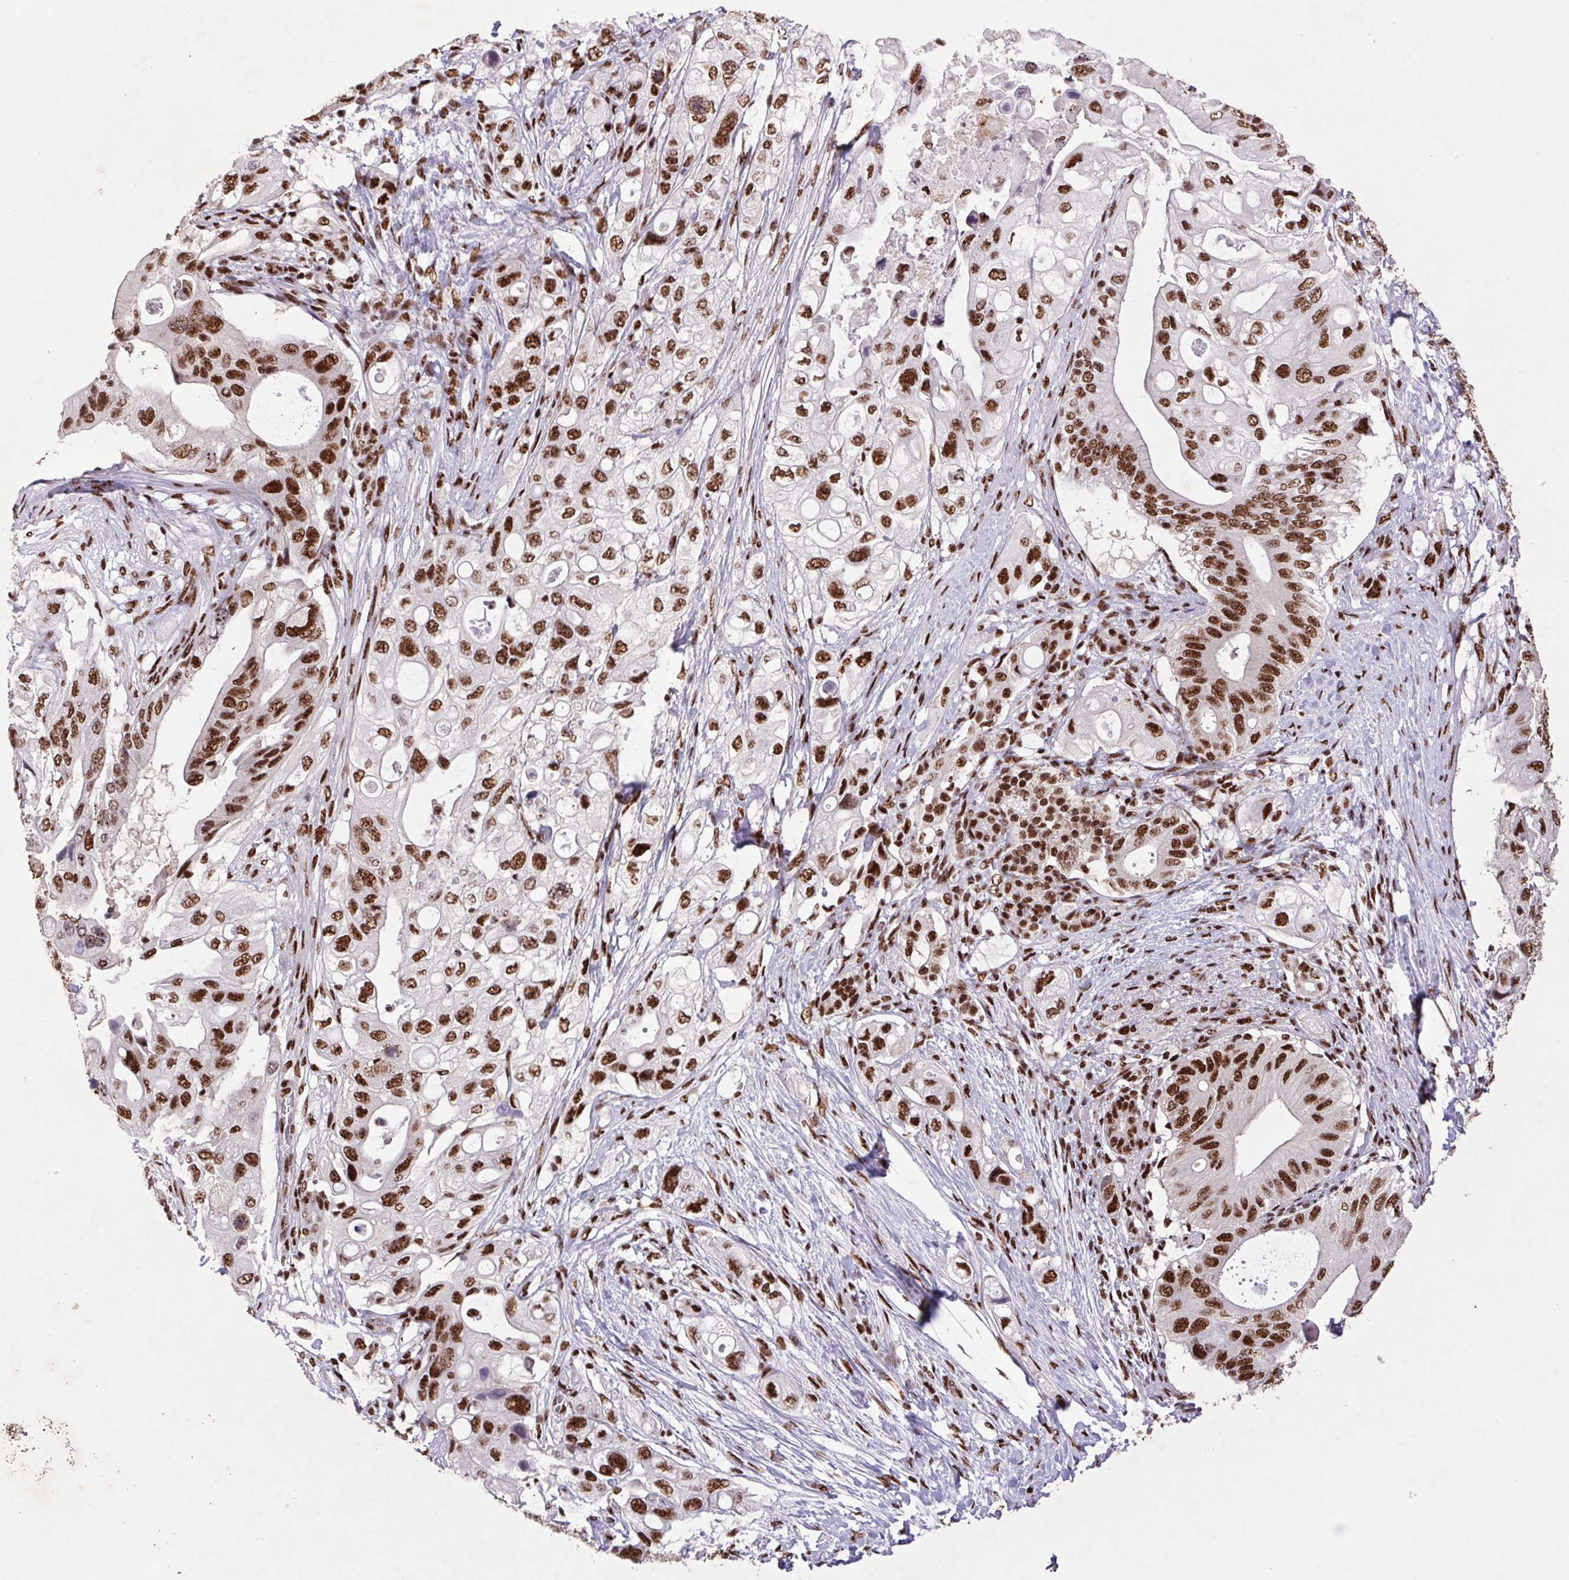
{"staining": {"intensity": "strong", "quantity": ">75%", "location": "nuclear"}, "tissue": "pancreatic cancer", "cell_type": "Tumor cells", "image_type": "cancer", "snomed": [{"axis": "morphology", "description": "Adenocarcinoma, NOS"}, {"axis": "topography", "description": "Pancreas"}], "caption": "Pancreatic cancer tissue demonstrates strong nuclear staining in approximately >75% of tumor cells", "gene": "LDLRAD4", "patient": {"sex": "female", "age": 72}}